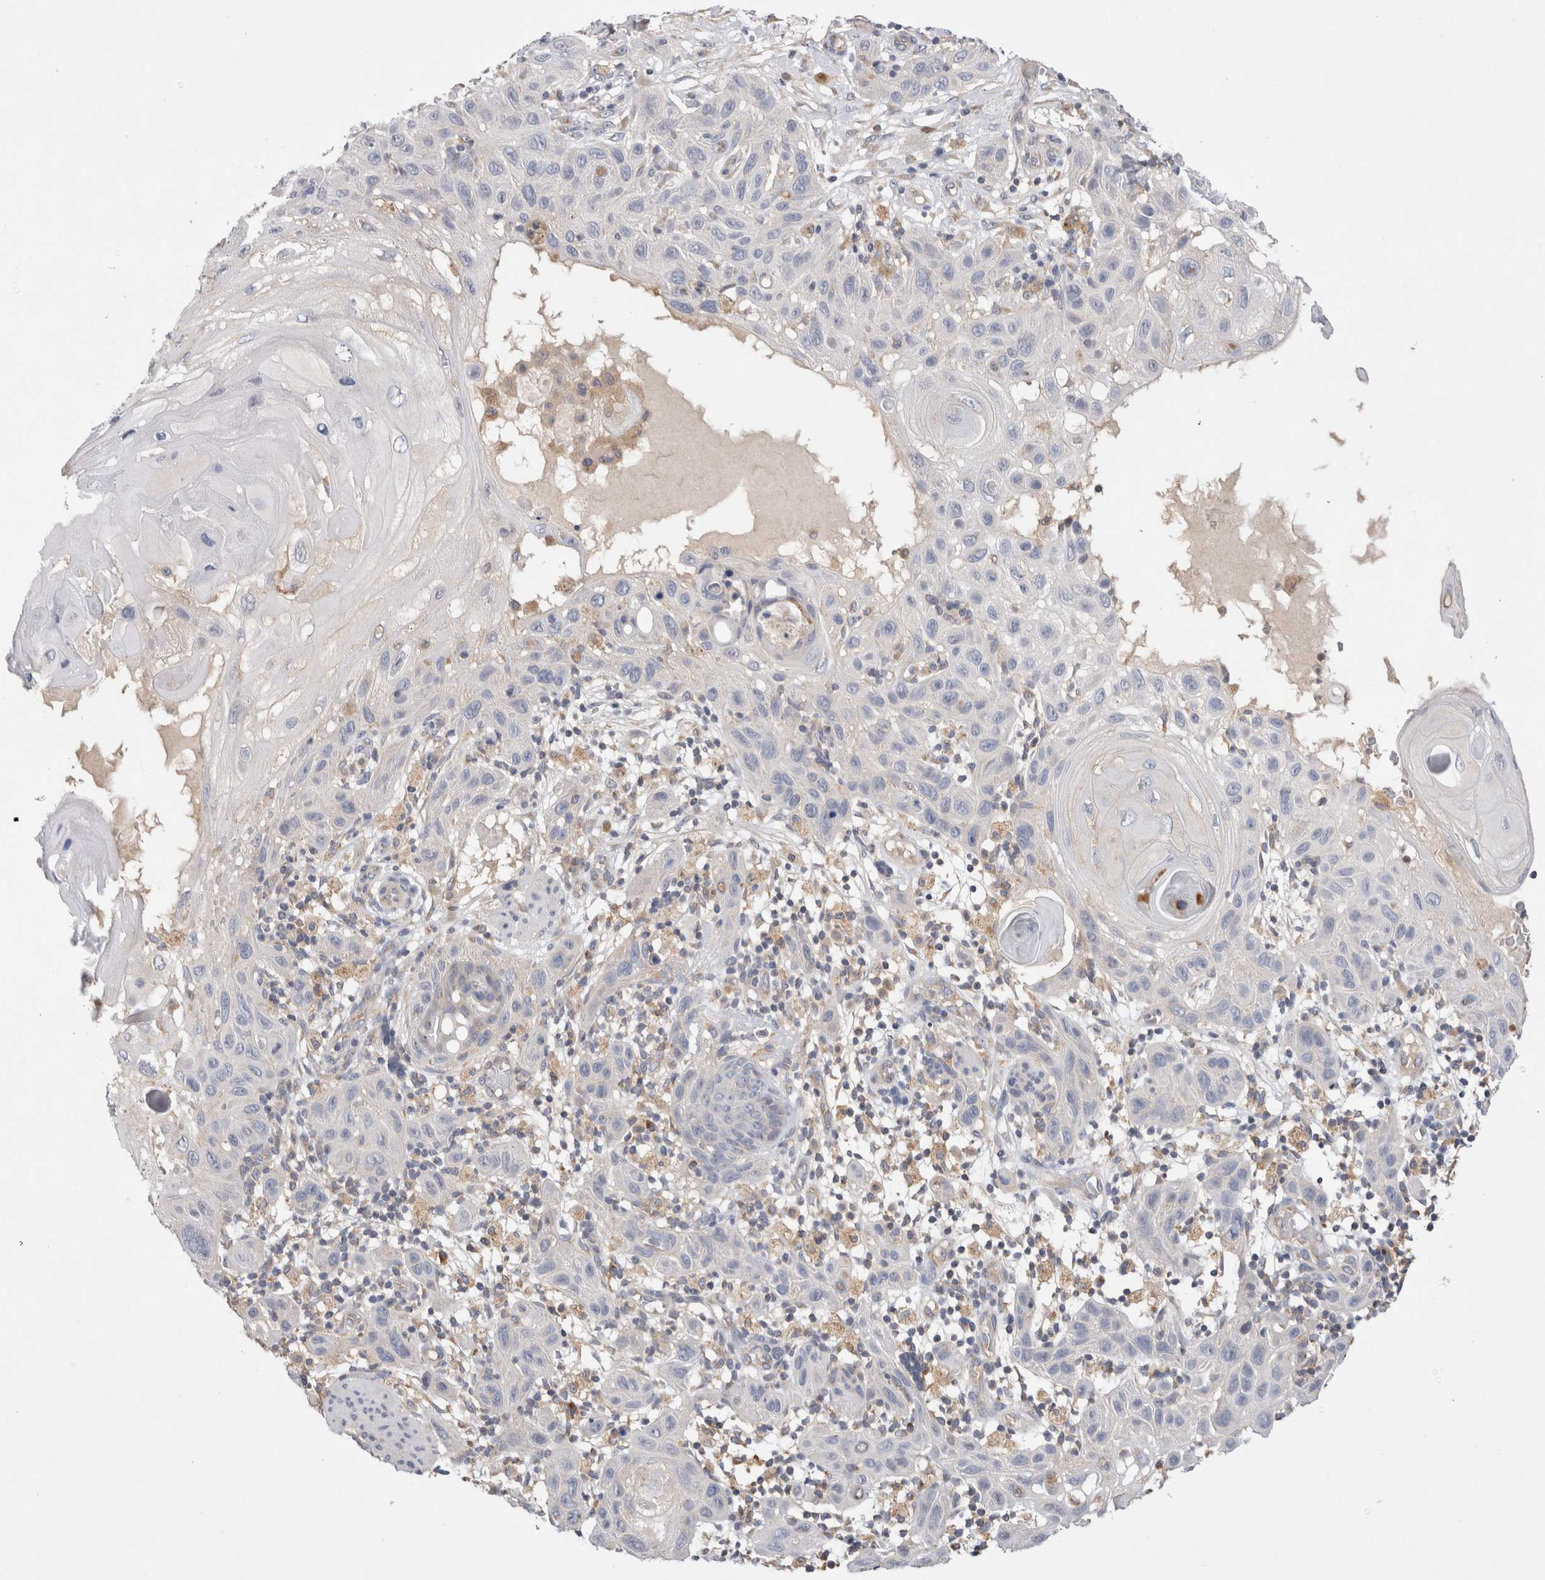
{"staining": {"intensity": "negative", "quantity": "none", "location": "none"}, "tissue": "skin cancer", "cell_type": "Tumor cells", "image_type": "cancer", "snomed": [{"axis": "morphology", "description": "Squamous cell carcinoma, NOS"}, {"axis": "topography", "description": "Skin"}], "caption": "Immunohistochemistry histopathology image of skin cancer stained for a protein (brown), which shows no positivity in tumor cells. (Immunohistochemistry, brightfield microscopy, high magnification).", "gene": "GAS1", "patient": {"sex": "female", "age": 96}}